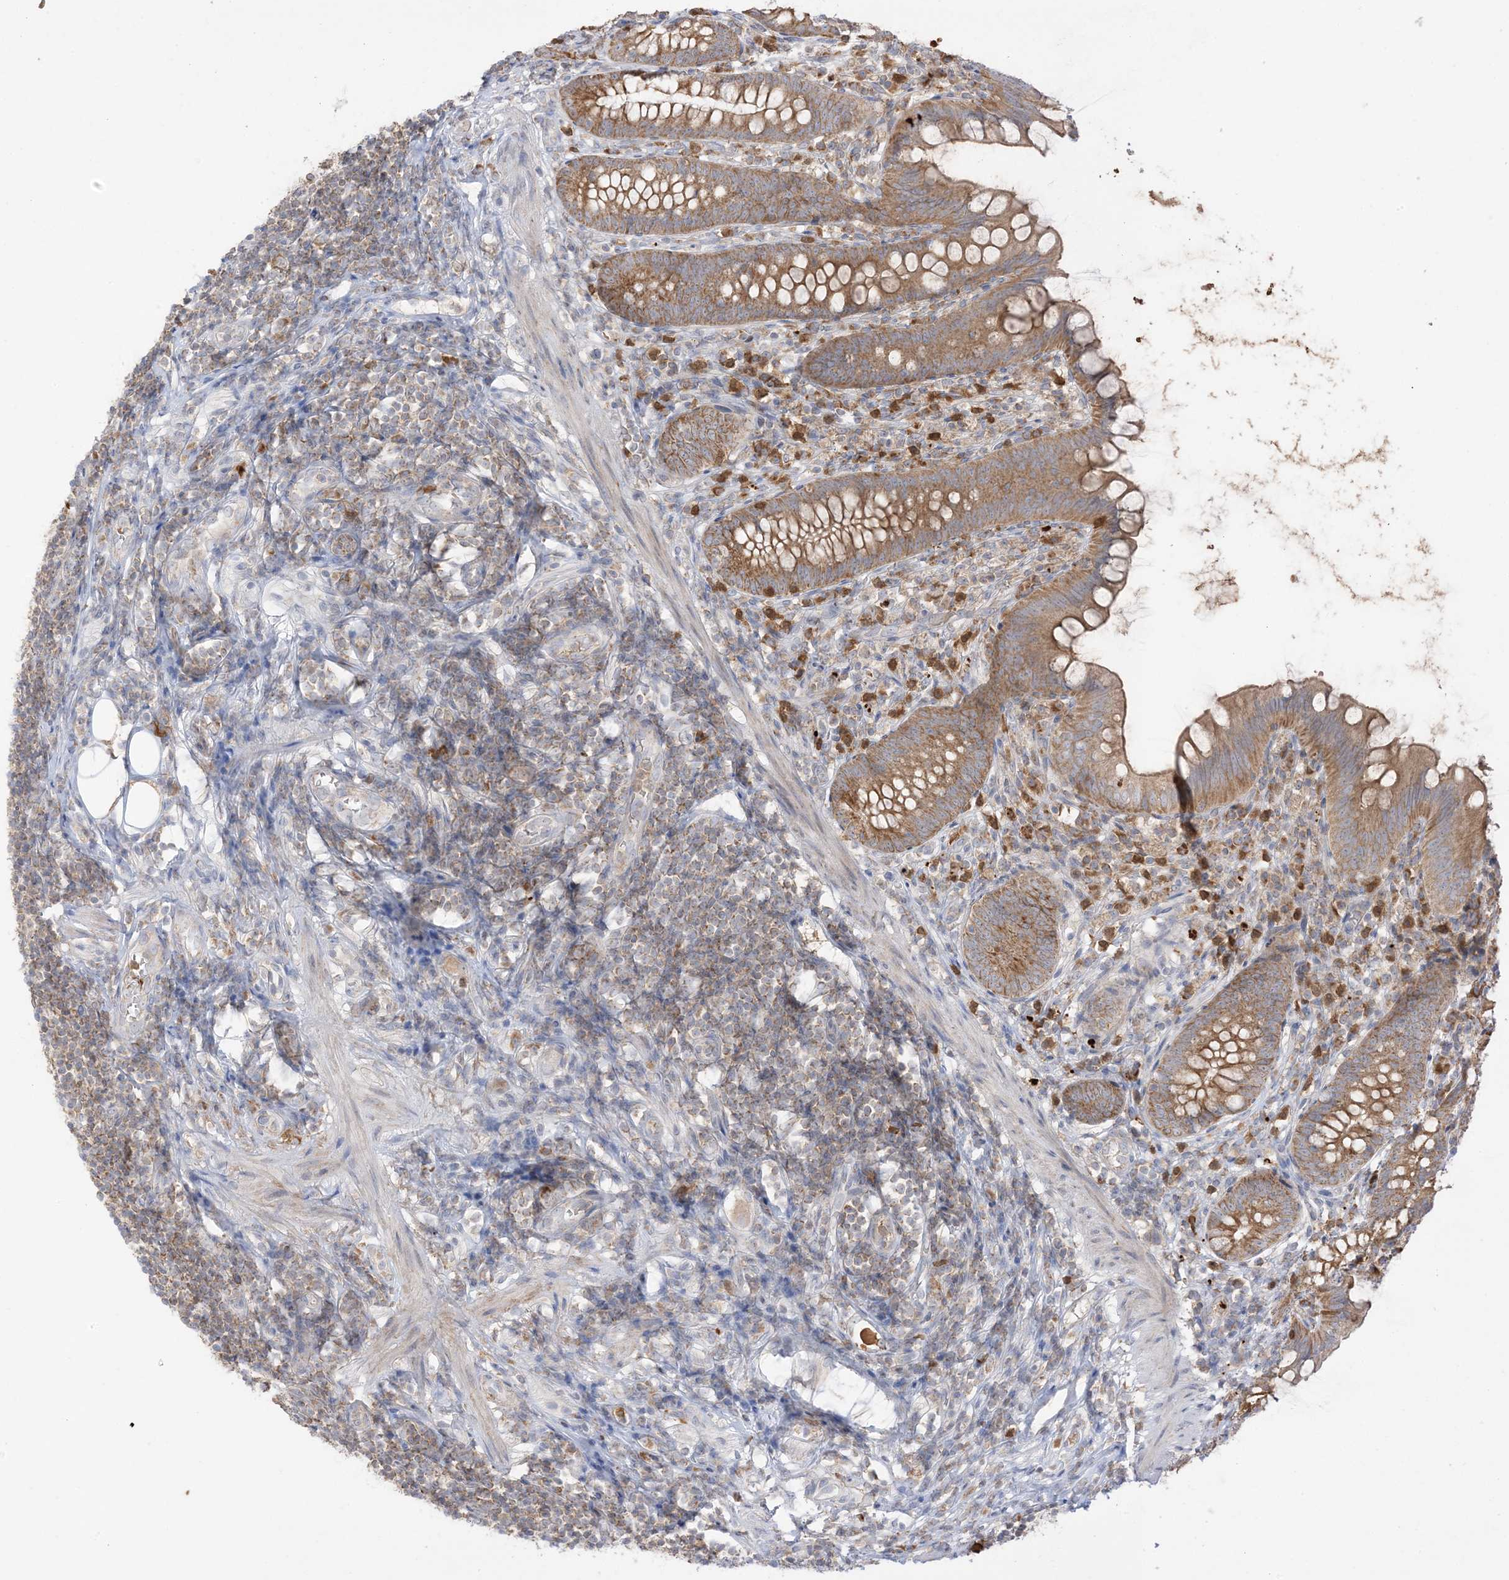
{"staining": {"intensity": "moderate", "quantity": ">75%", "location": "cytoplasmic/membranous"}, "tissue": "appendix", "cell_type": "Glandular cells", "image_type": "normal", "snomed": [{"axis": "morphology", "description": "Normal tissue, NOS"}, {"axis": "topography", "description": "Appendix"}], "caption": "Moderate cytoplasmic/membranous staining for a protein is identified in about >75% of glandular cells of normal appendix using immunohistochemistry.", "gene": "NPPC", "patient": {"sex": "female", "age": 62}}